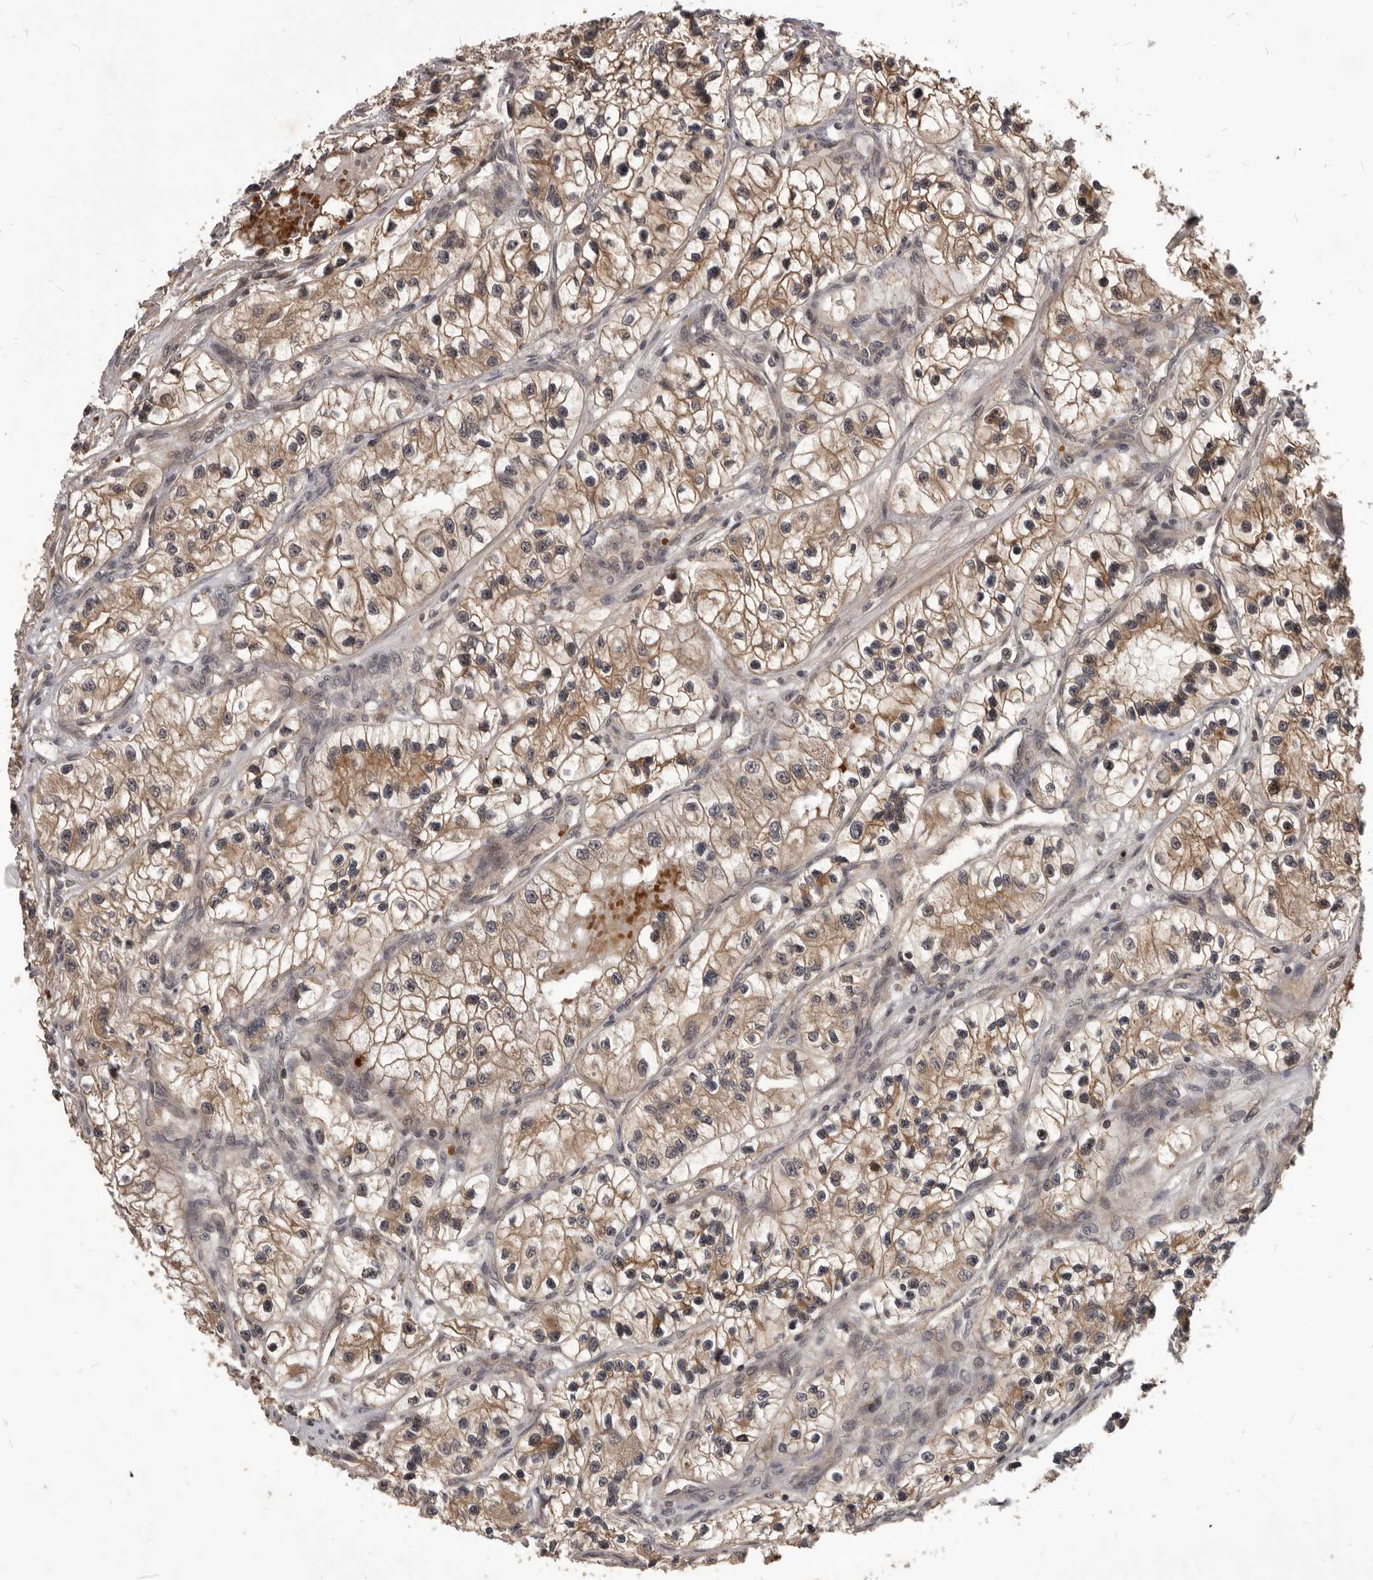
{"staining": {"intensity": "moderate", "quantity": ">75%", "location": "cytoplasmic/membranous"}, "tissue": "renal cancer", "cell_type": "Tumor cells", "image_type": "cancer", "snomed": [{"axis": "morphology", "description": "Adenocarcinoma, NOS"}, {"axis": "topography", "description": "Kidney"}], "caption": "Human renal cancer stained with a brown dye exhibits moderate cytoplasmic/membranous positive expression in about >75% of tumor cells.", "gene": "GABPB2", "patient": {"sex": "female", "age": 57}}